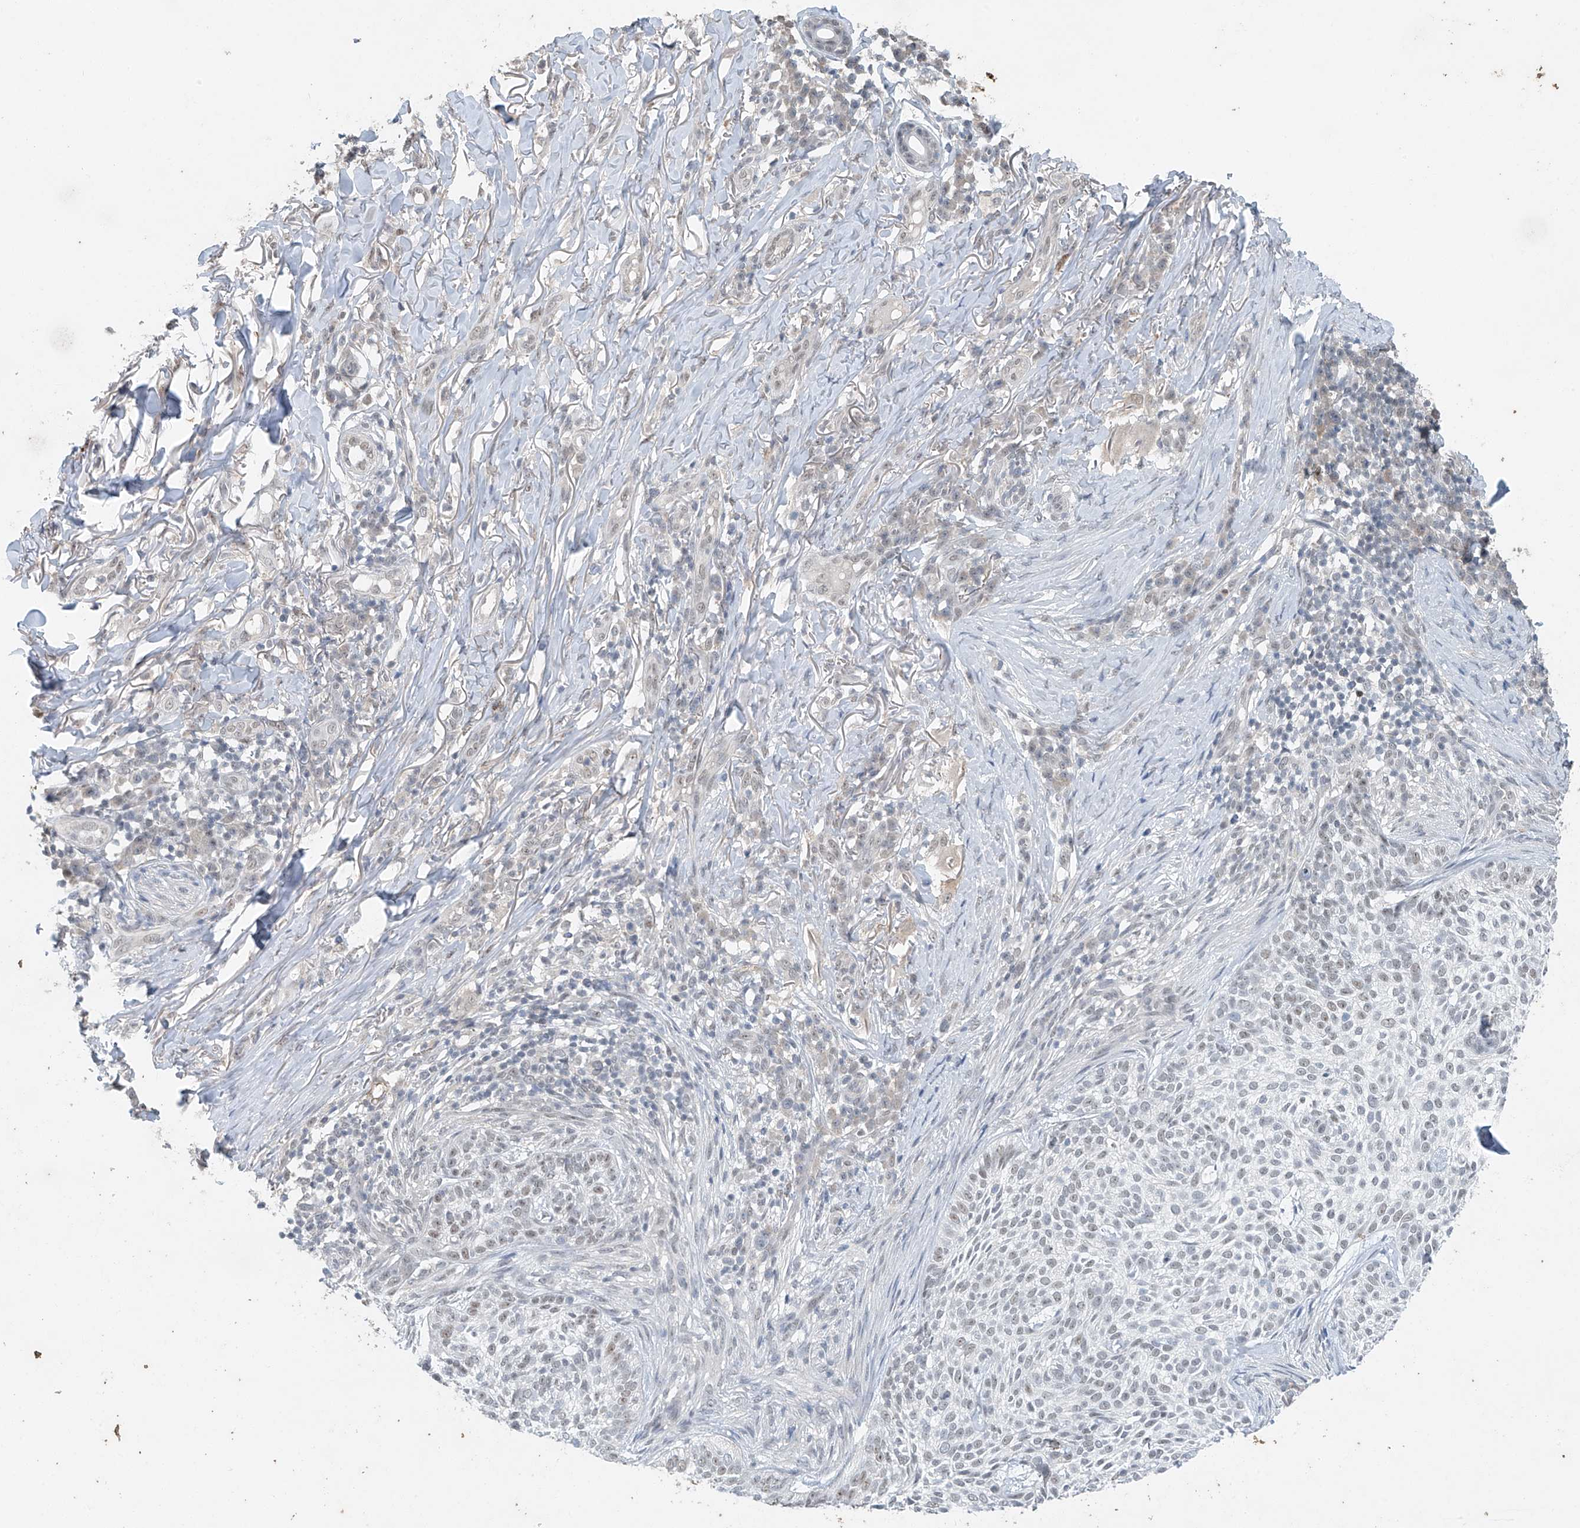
{"staining": {"intensity": "negative", "quantity": "none", "location": "none"}, "tissue": "skin cancer", "cell_type": "Tumor cells", "image_type": "cancer", "snomed": [{"axis": "morphology", "description": "Basal cell carcinoma"}, {"axis": "topography", "description": "Skin"}], "caption": "Immunohistochemistry (IHC) photomicrograph of basal cell carcinoma (skin) stained for a protein (brown), which demonstrates no positivity in tumor cells.", "gene": "TAF8", "patient": {"sex": "female", "age": 64}}